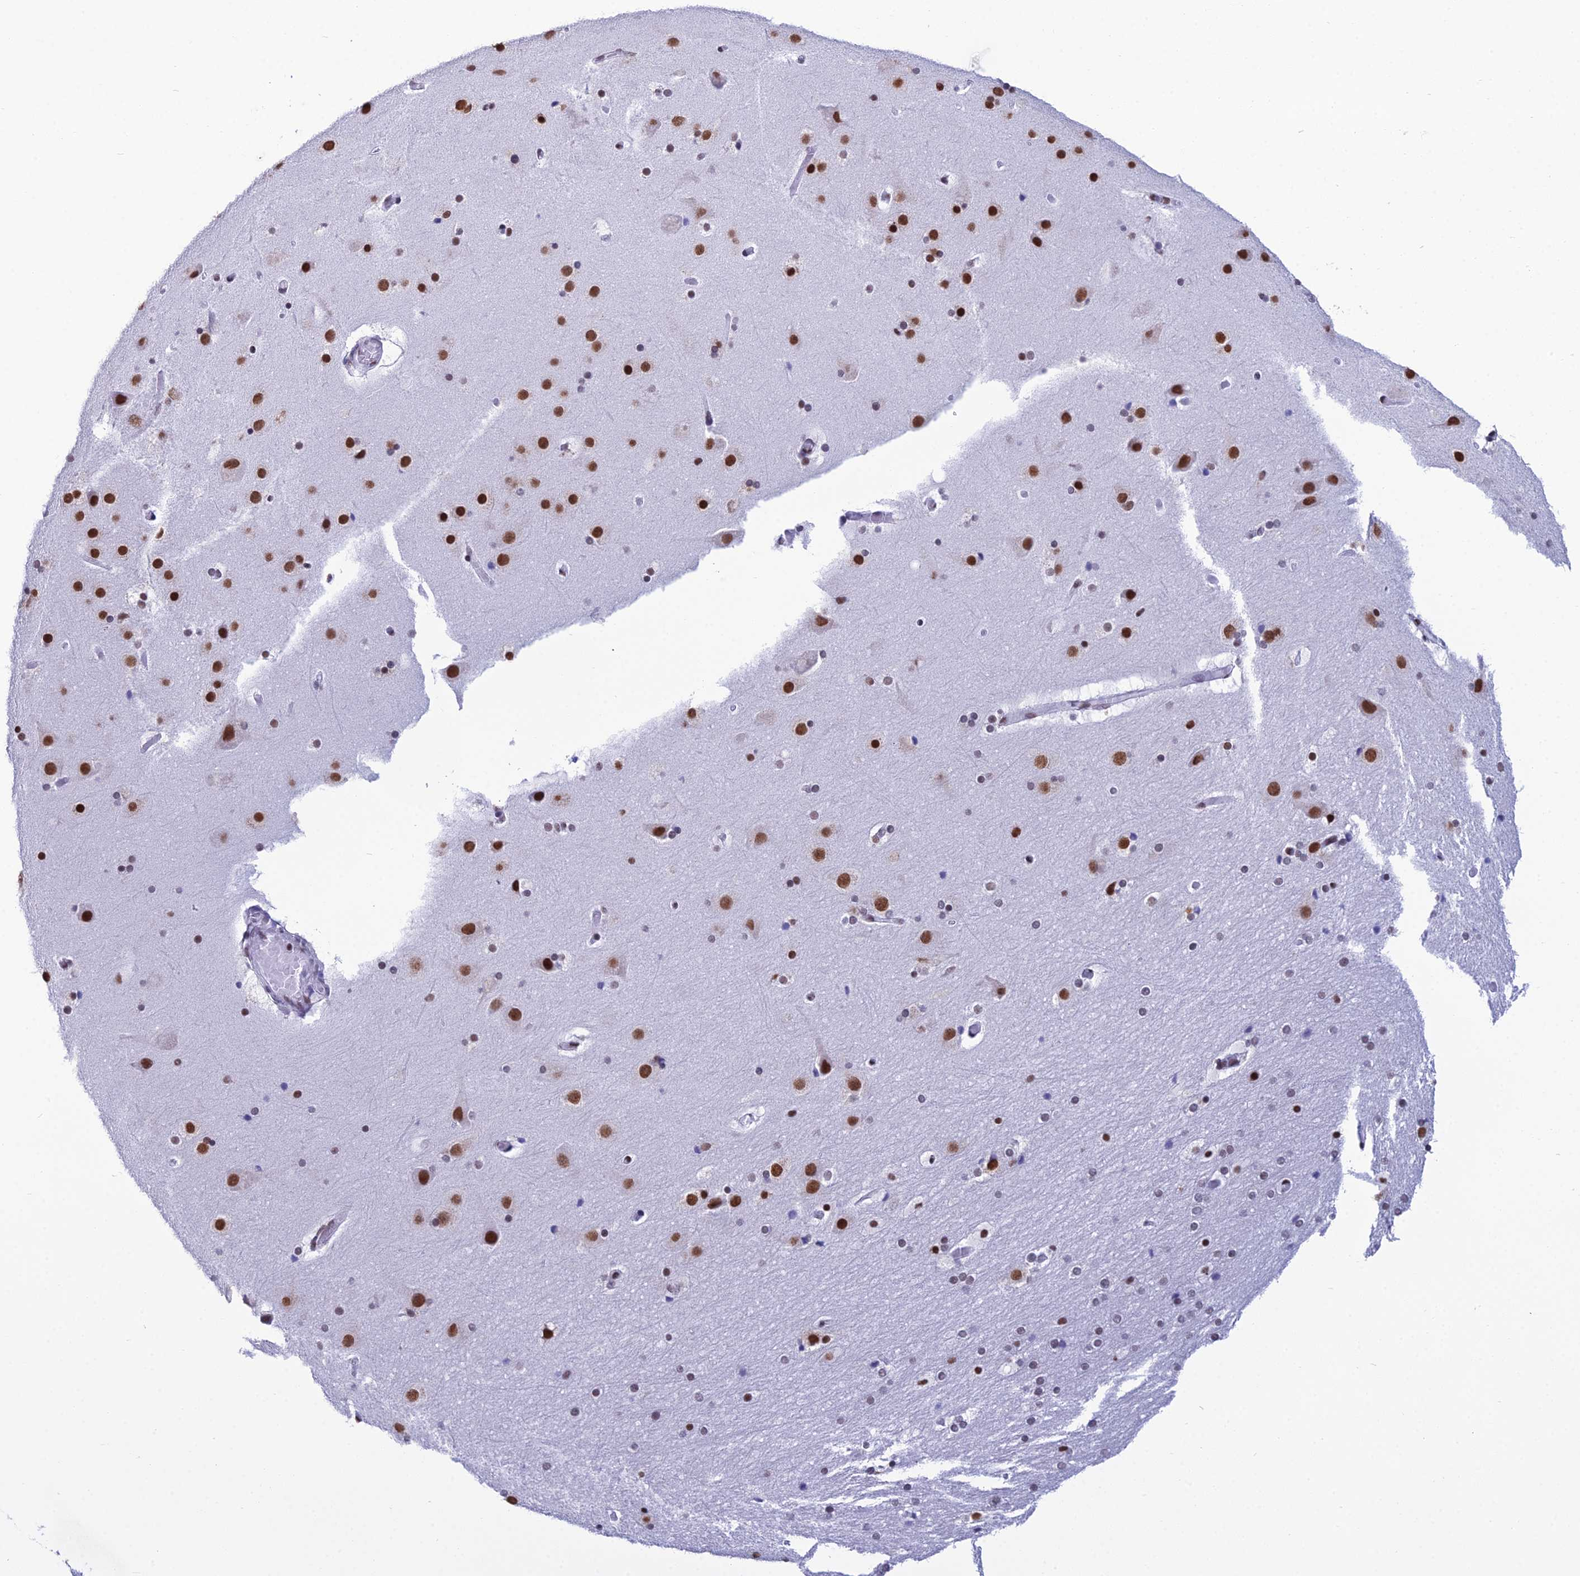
{"staining": {"intensity": "moderate", "quantity": ">75%", "location": "nuclear"}, "tissue": "cerebral cortex", "cell_type": "Endothelial cells", "image_type": "normal", "snomed": [{"axis": "morphology", "description": "Normal tissue, NOS"}, {"axis": "topography", "description": "Cerebral cortex"}], "caption": "Approximately >75% of endothelial cells in normal cerebral cortex show moderate nuclear protein expression as visualized by brown immunohistochemical staining.", "gene": "PRAMEF12", "patient": {"sex": "male", "age": 57}}